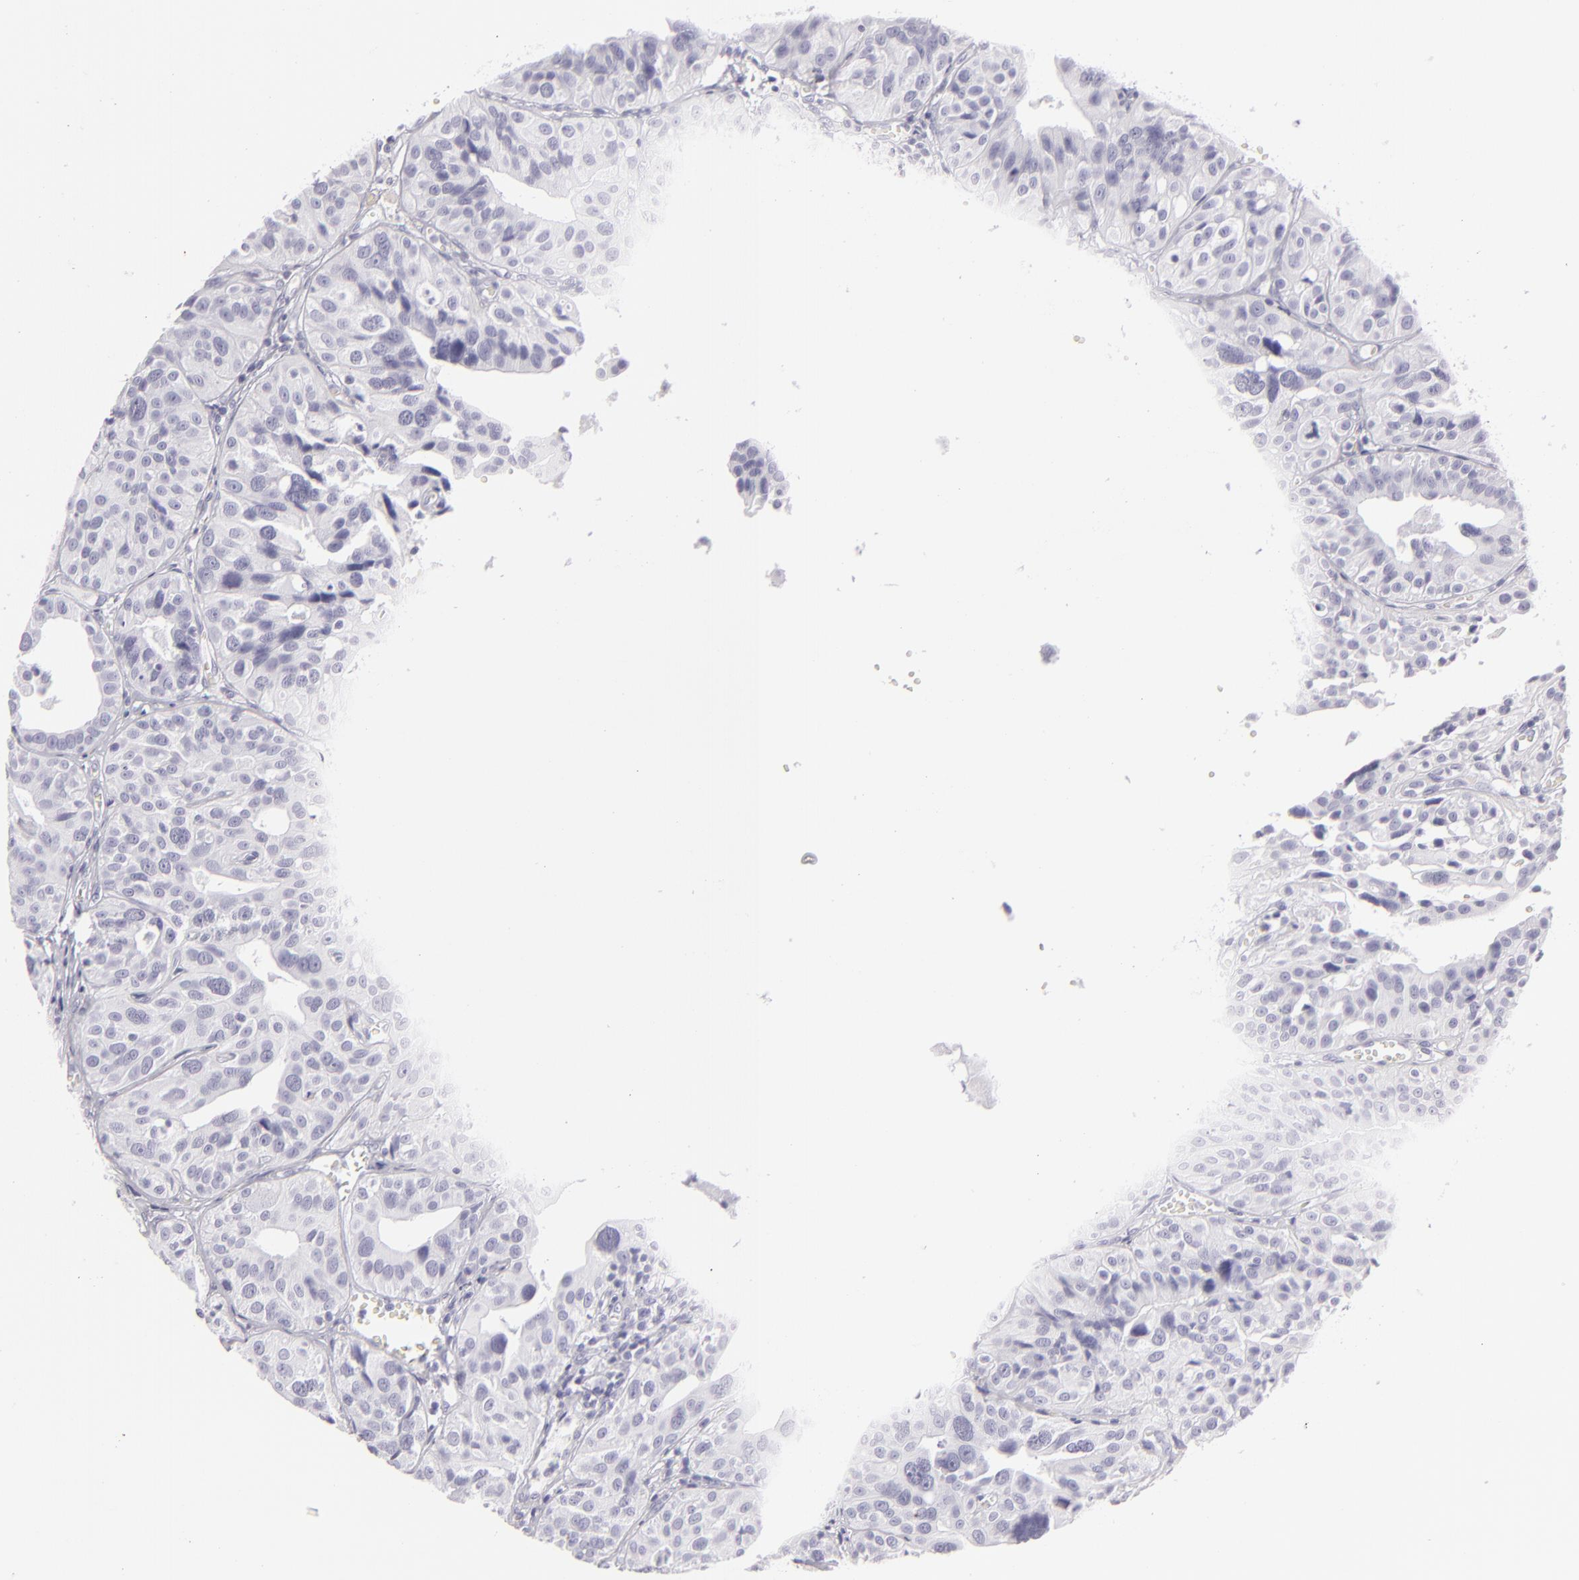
{"staining": {"intensity": "negative", "quantity": "none", "location": "none"}, "tissue": "urothelial cancer", "cell_type": "Tumor cells", "image_type": "cancer", "snomed": [{"axis": "morphology", "description": "Urothelial carcinoma, High grade"}, {"axis": "topography", "description": "Urinary bladder"}], "caption": "DAB immunohistochemical staining of human urothelial carcinoma (high-grade) shows no significant expression in tumor cells.", "gene": "FLG", "patient": {"sex": "male", "age": 56}}